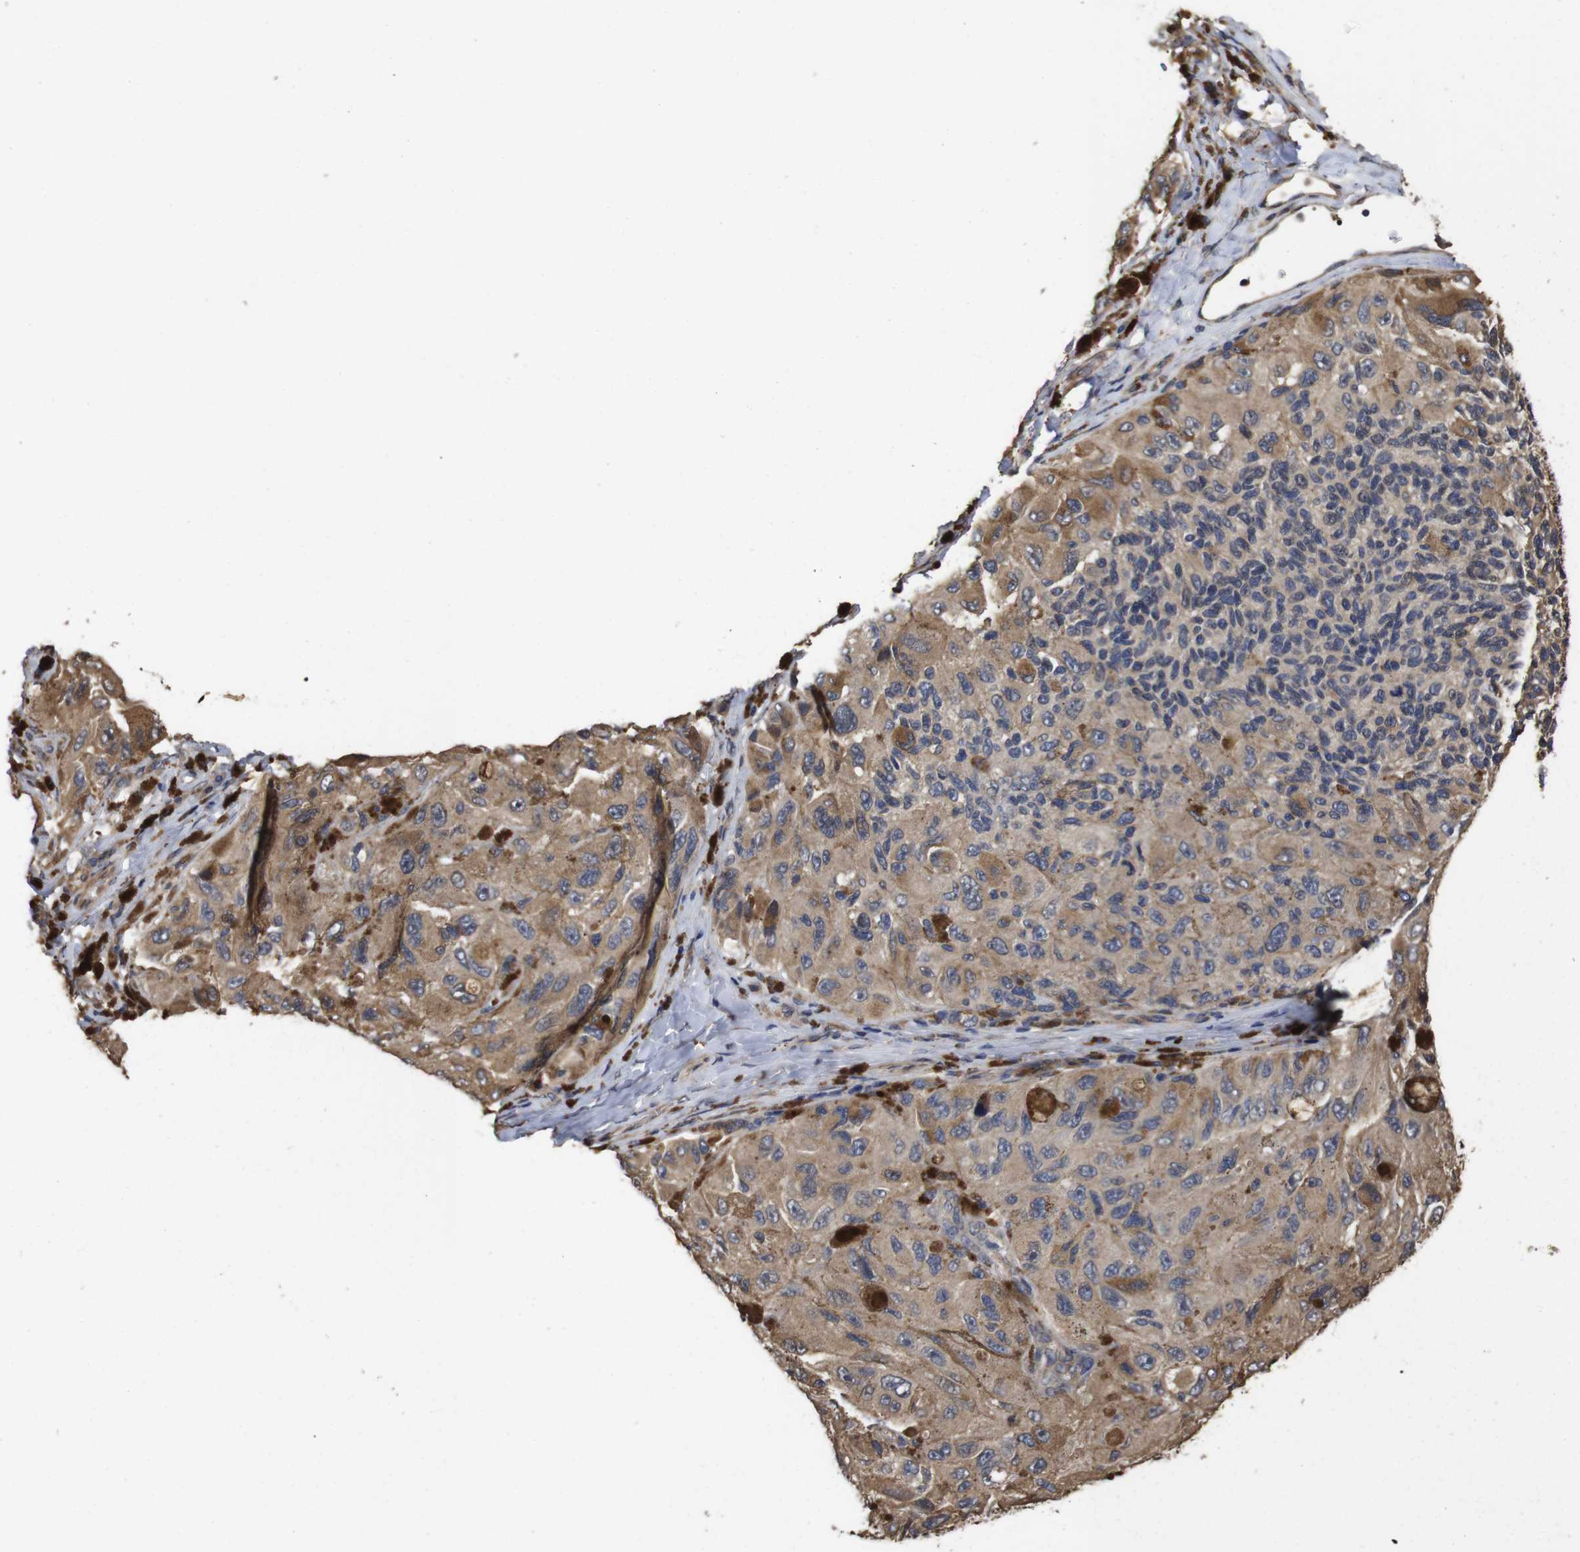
{"staining": {"intensity": "moderate", "quantity": ">75%", "location": "cytoplasmic/membranous"}, "tissue": "melanoma", "cell_type": "Tumor cells", "image_type": "cancer", "snomed": [{"axis": "morphology", "description": "Malignant melanoma, NOS"}, {"axis": "topography", "description": "Skin"}], "caption": "IHC (DAB (3,3'-diaminobenzidine)) staining of human malignant melanoma shows moderate cytoplasmic/membranous protein positivity in about >75% of tumor cells. The staining is performed using DAB brown chromogen to label protein expression. The nuclei are counter-stained blue using hematoxylin.", "gene": "PTPN14", "patient": {"sex": "female", "age": 73}}